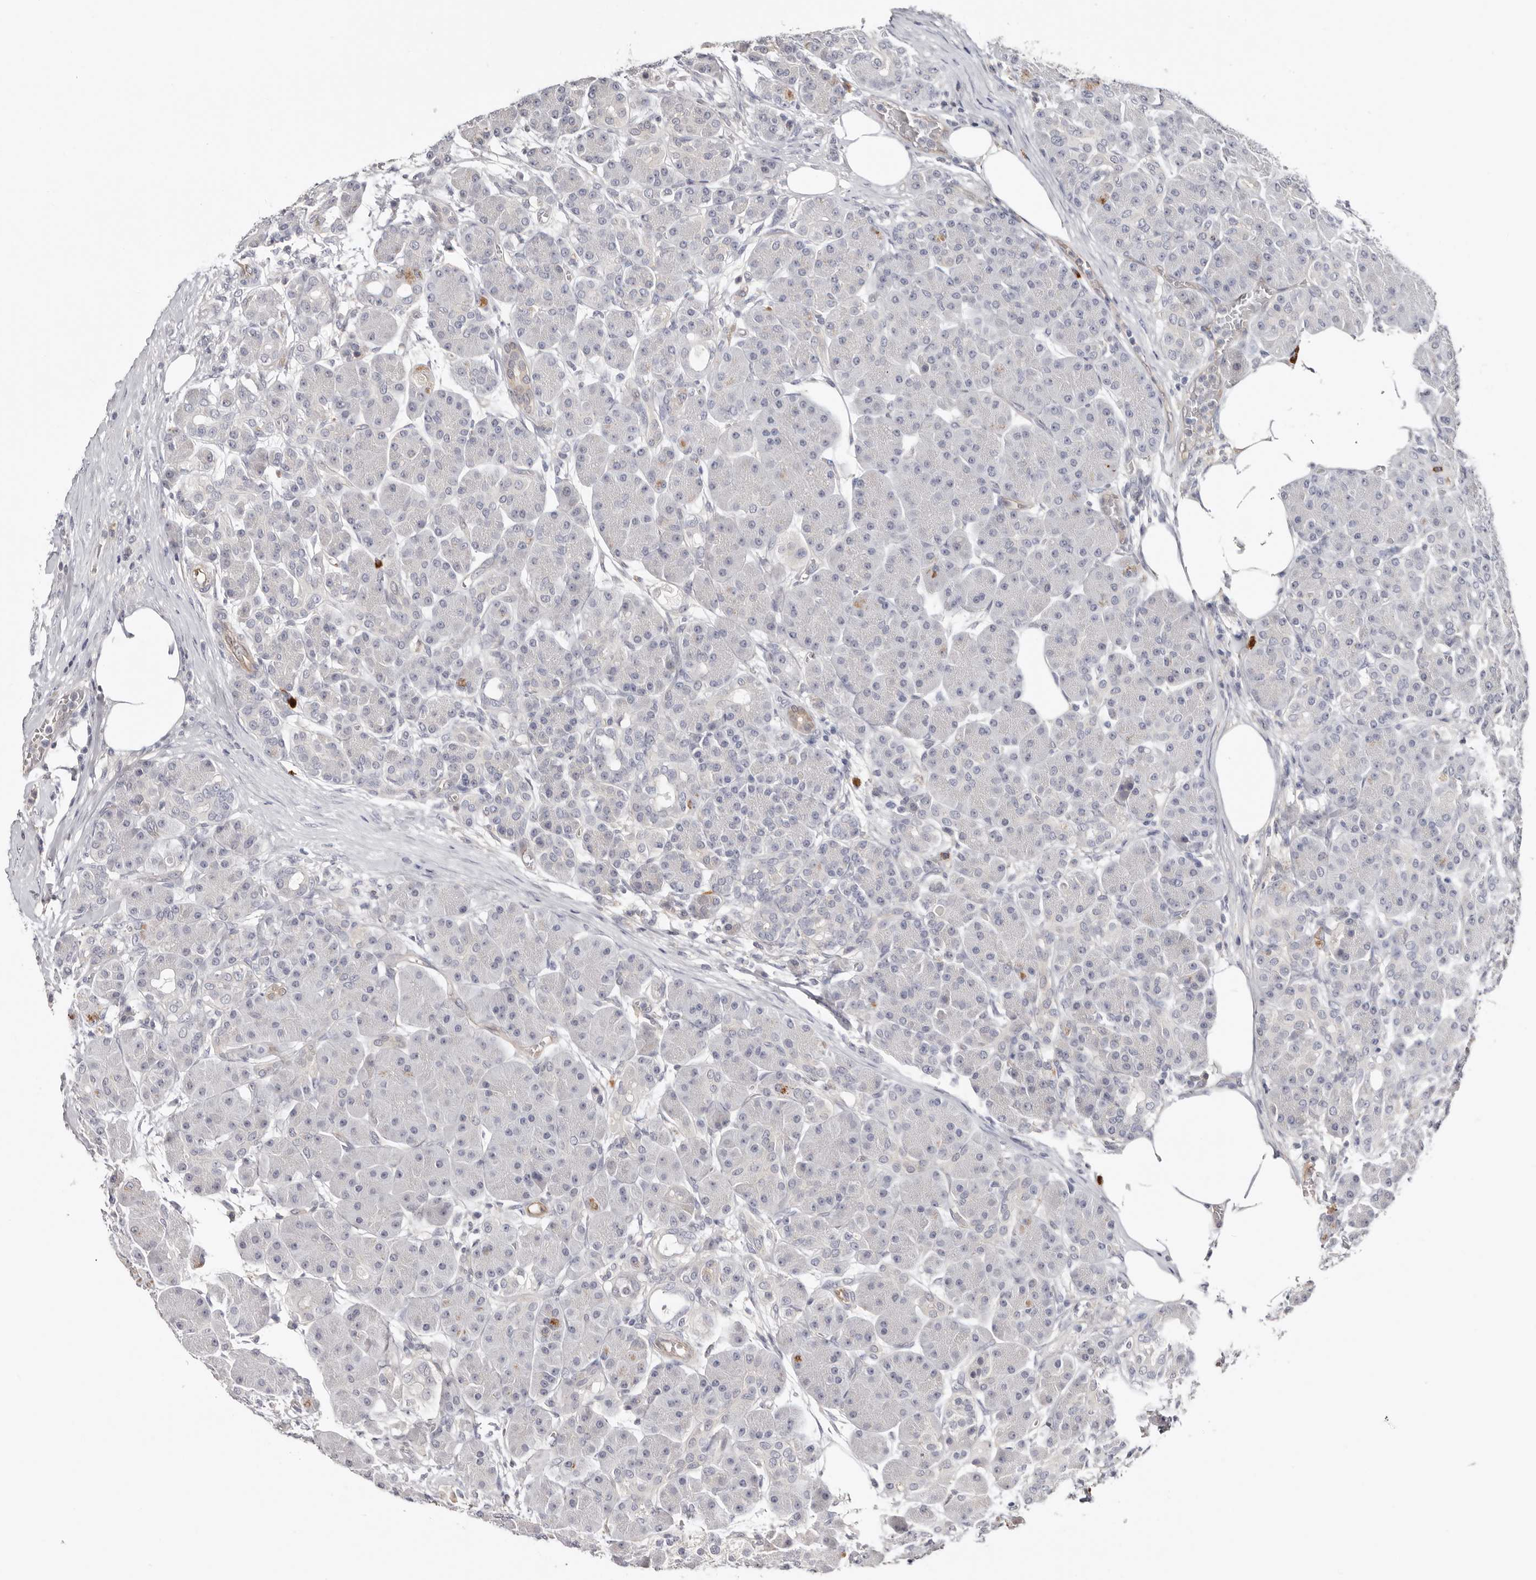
{"staining": {"intensity": "moderate", "quantity": "<25%", "location": "cytoplasmic/membranous"}, "tissue": "pancreas", "cell_type": "Exocrine glandular cells", "image_type": "normal", "snomed": [{"axis": "morphology", "description": "Normal tissue, NOS"}, {"axis": "topography", "description": "Pancreas"}], "caption": "Normal pancreas shows moderate cytoplasmic/membranous positivity in approximately <25% of exocrine glandular cells.", "gene": "PKDCC", "patient": {"sex": "male", "age": 63}}